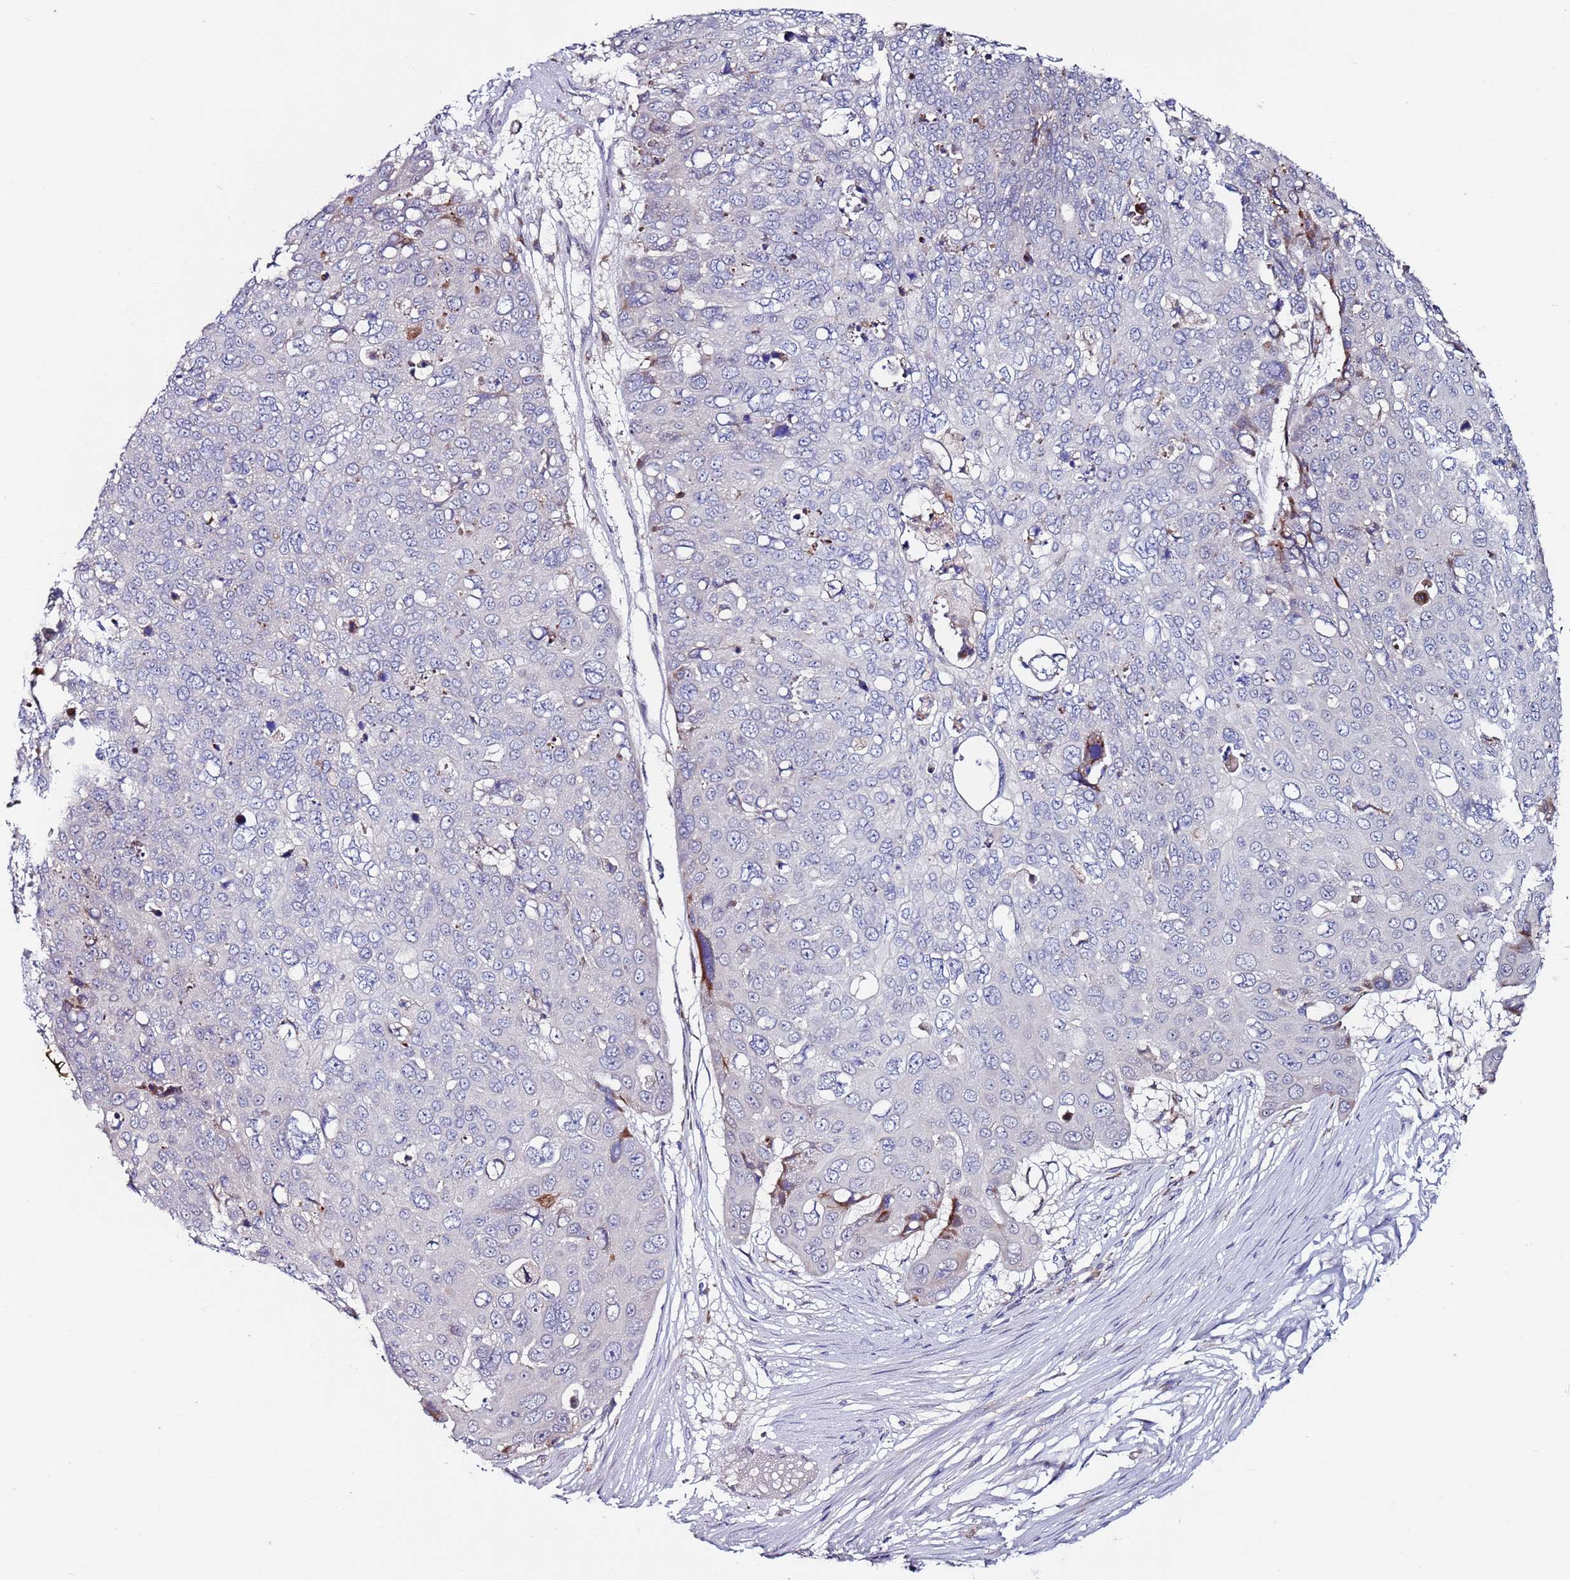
{"staining": {"intensity": "negative", "quantity": "none", "location": "none"}, "tissue": "skin cancer", "cell_type": "Tumor cells", "image_type": "cancer", "snomed": [{"axis": "morphology", "description": "Squamous cell carcinoma, NOS"}, {"axis": "topography", "description": "Skin"}], "caption": "IHC of human skin squamous cell carcinoma exhibits no positivity in tumor cells.", "gene": "FBXO27", "patient": {"sex": "male", "age": 71}}